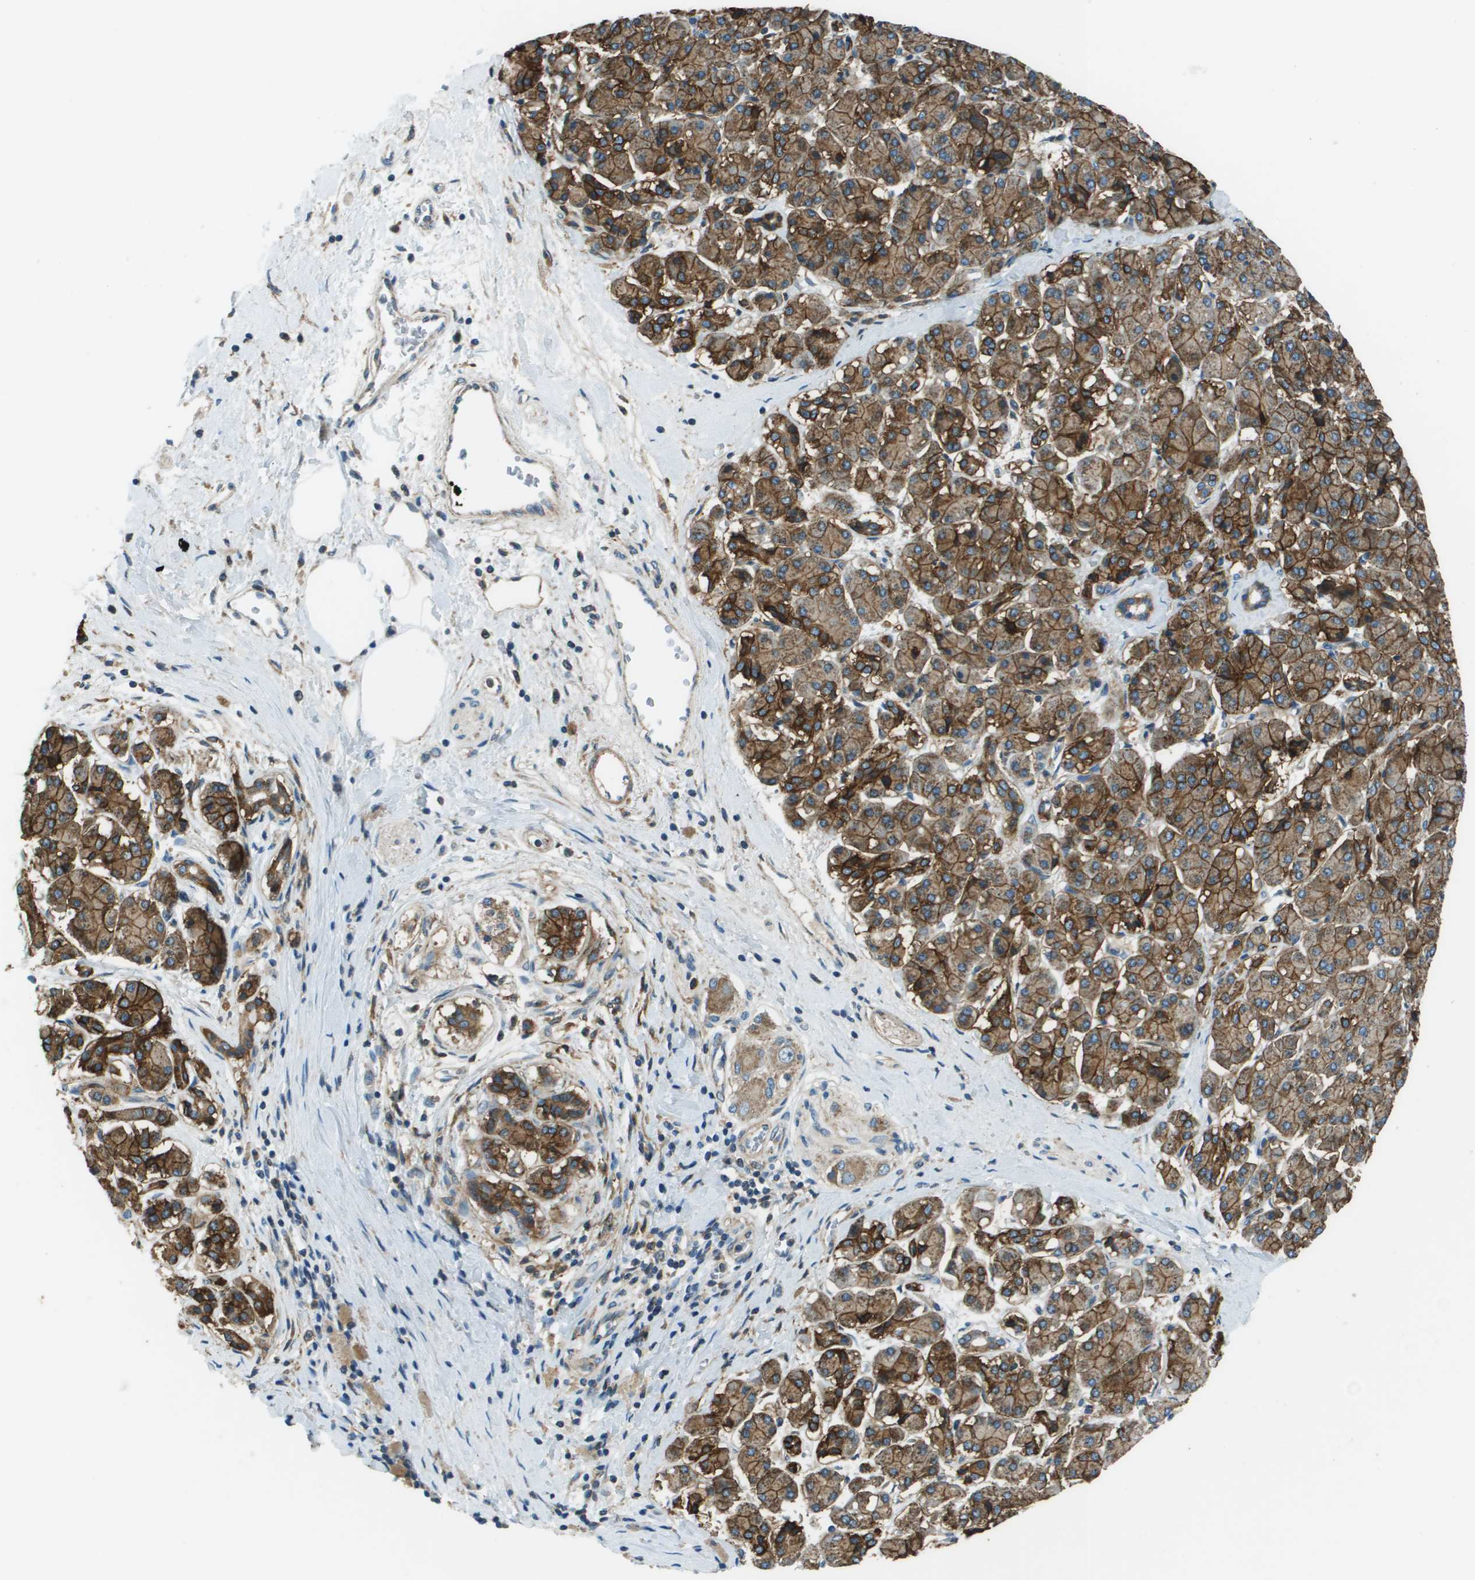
{"staining": {"intensity": "strong", "quantity": ">75%", "location": "cytoplasmic/membranous"}, "tissue": "pancreatic cancer", "cell_type": "Tumor cells", "image_type": "cancer", "snomed": [{"axis": "morphology", "description": "Adenocarcinoma, NOS"}, {"axis": "topography", "description": "Pancreas"}], "caption": "A histopathology image of human pancreatic cancer (adenocarcinoma) stained for a protein reveals strong cytoplasmic/membranous brown staining in tumor cells.", "gene": "TMEM51", "patient": {"sex": "male", "age": 55}}